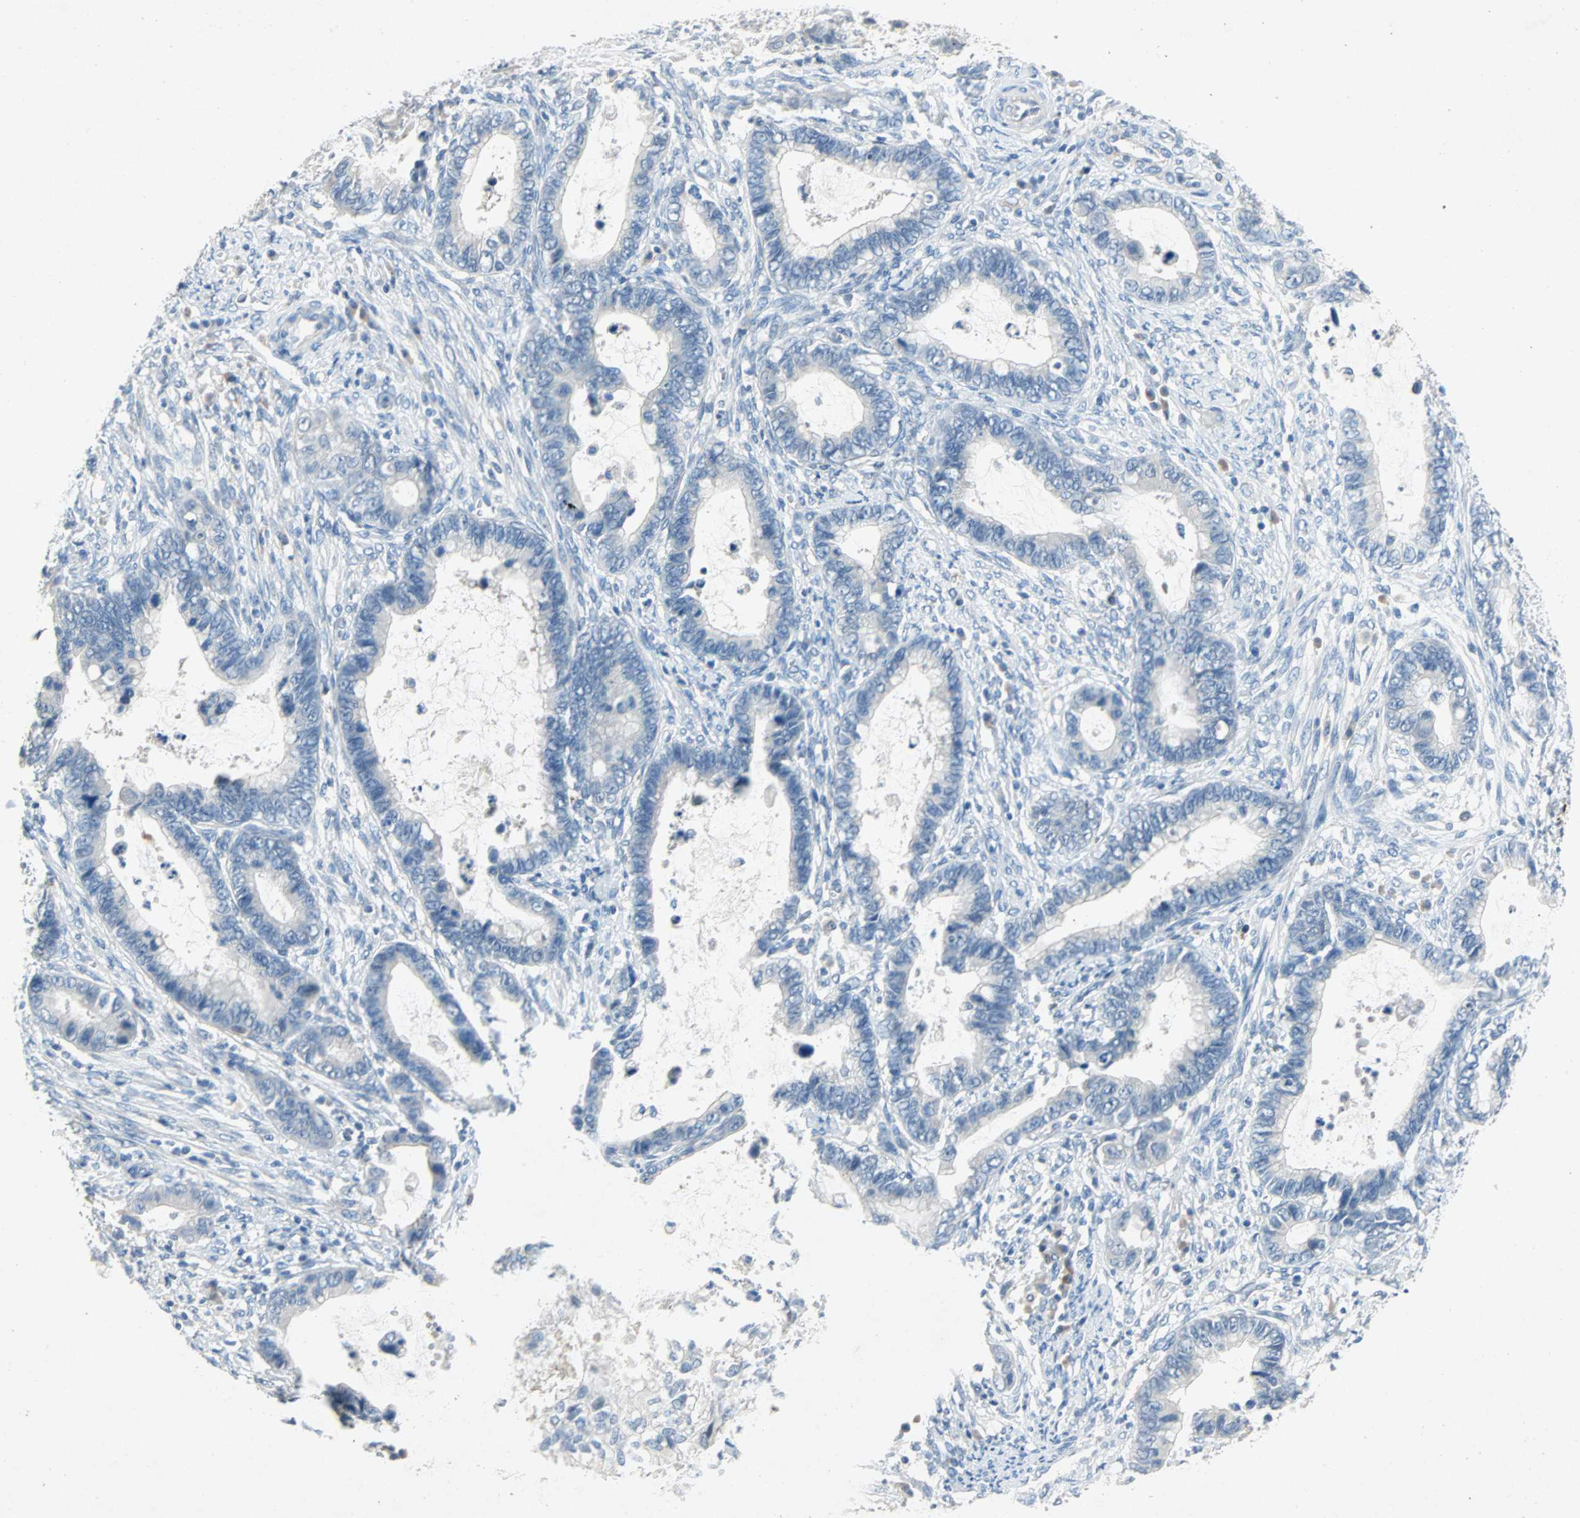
{"staining": {"intensity": "negative", "quantity": "none", "location": "none"}, "tissue": "cervical cancer", "cell_type": "Tumor cells", "image_type": "cancer", "snomed": [{"axis": "morphology", "description": "Adenocarcinoma, NOS"}, {"axis": "topography", "description": "Cervix"}], "caption": "Tumor cells show no significant positivity in adenocarcinoma (cervical).", "gene": "PCDHB2", "patient": {"sex": "female", "age": 44}}